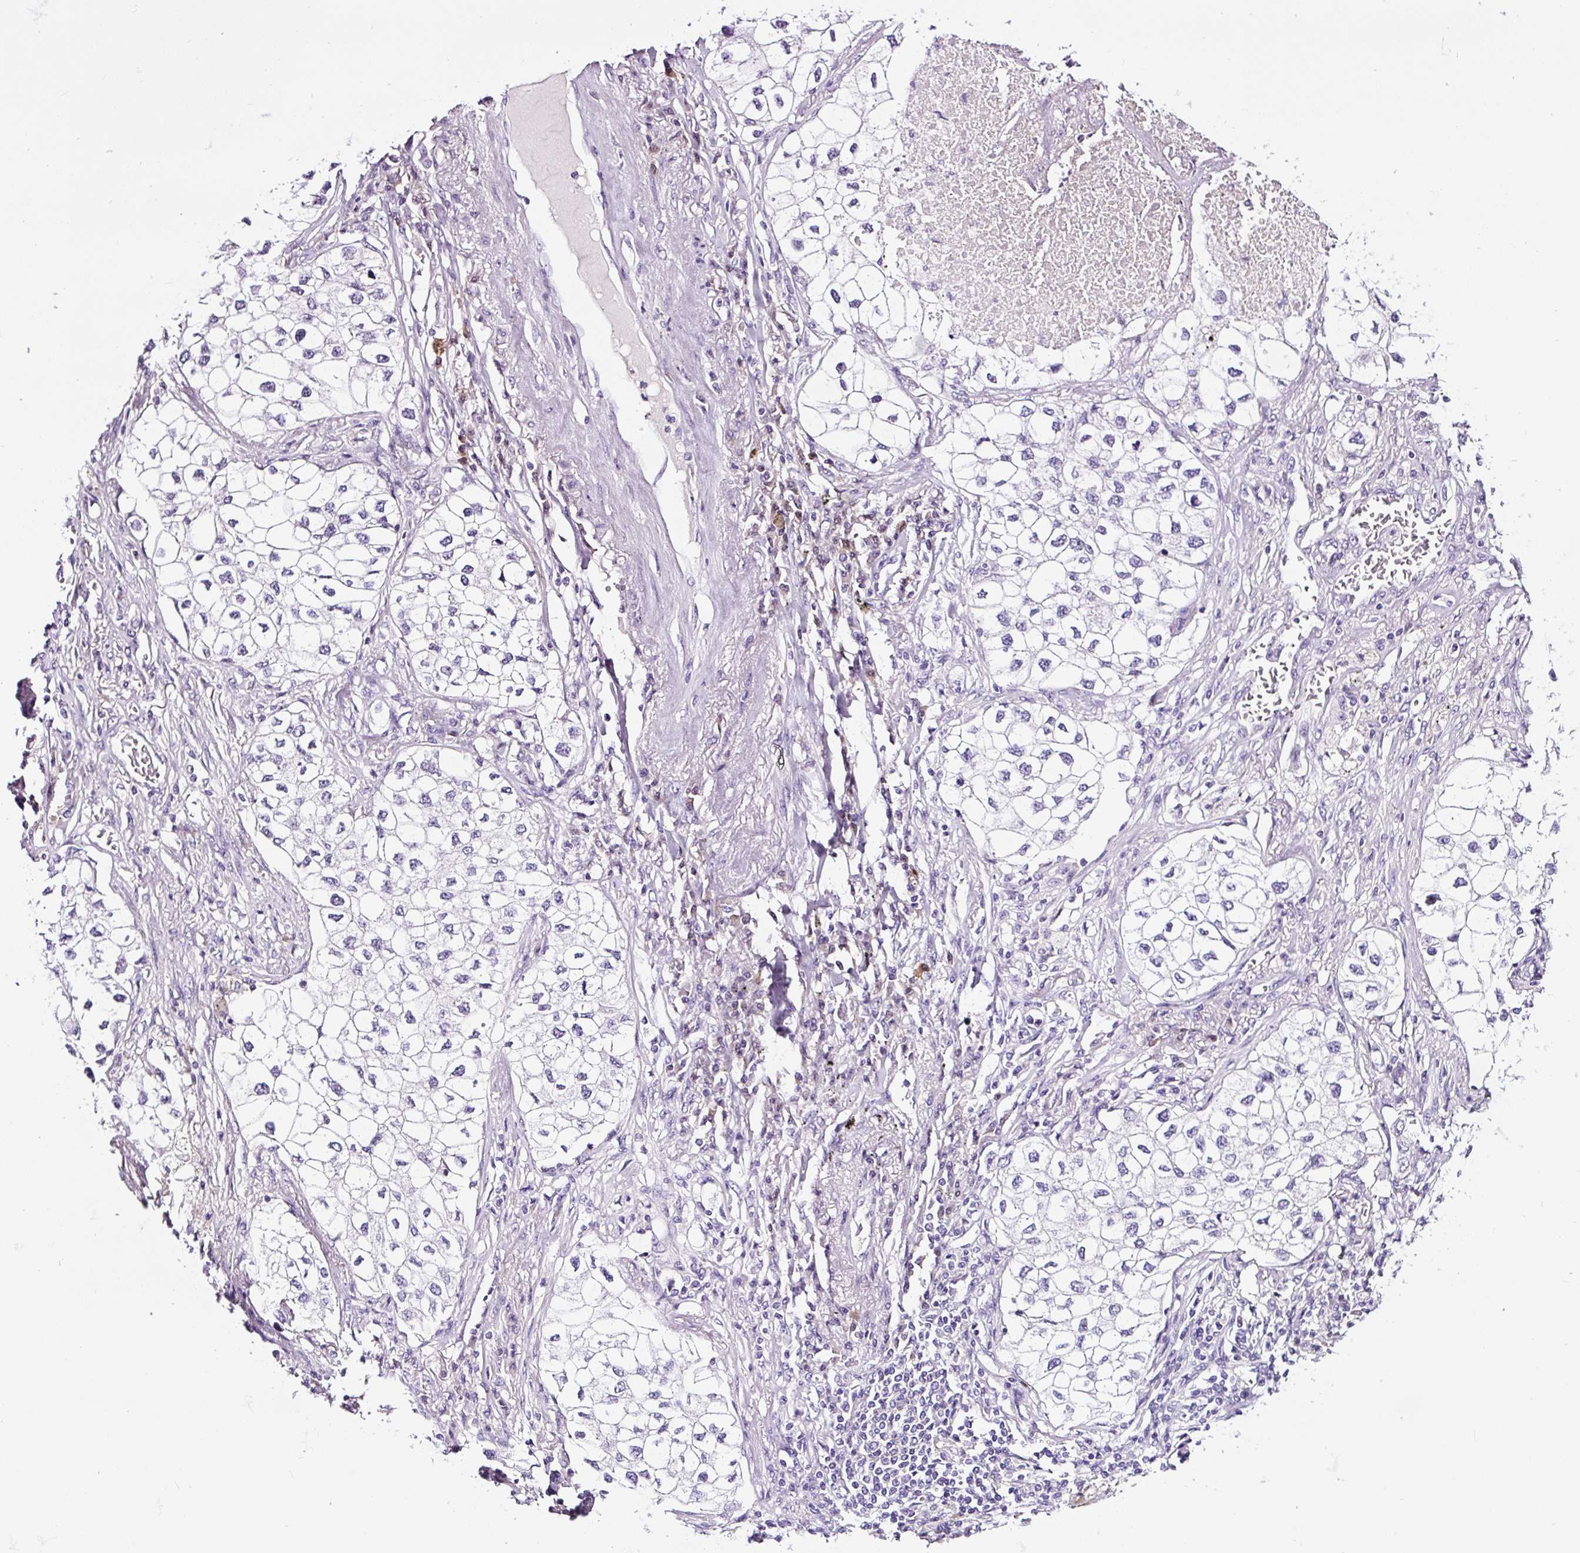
{"staining": {"intensity": "negative", "quantity": "none", "location": "none"}, "tissue": "lung cancer", "cell_type": "Tumor cells", "image_type": "cancer", "snomed": [{"axis": "morphology", "description": "Adenocarcinoma, NOS"}, {"axis": "topography", "description": "Lung"}], "caption": "Tumor cells are negative for protein expression in human lung cancer.", "gene": "TAFA3", "patient": {"sex": "male", "age": 63}}